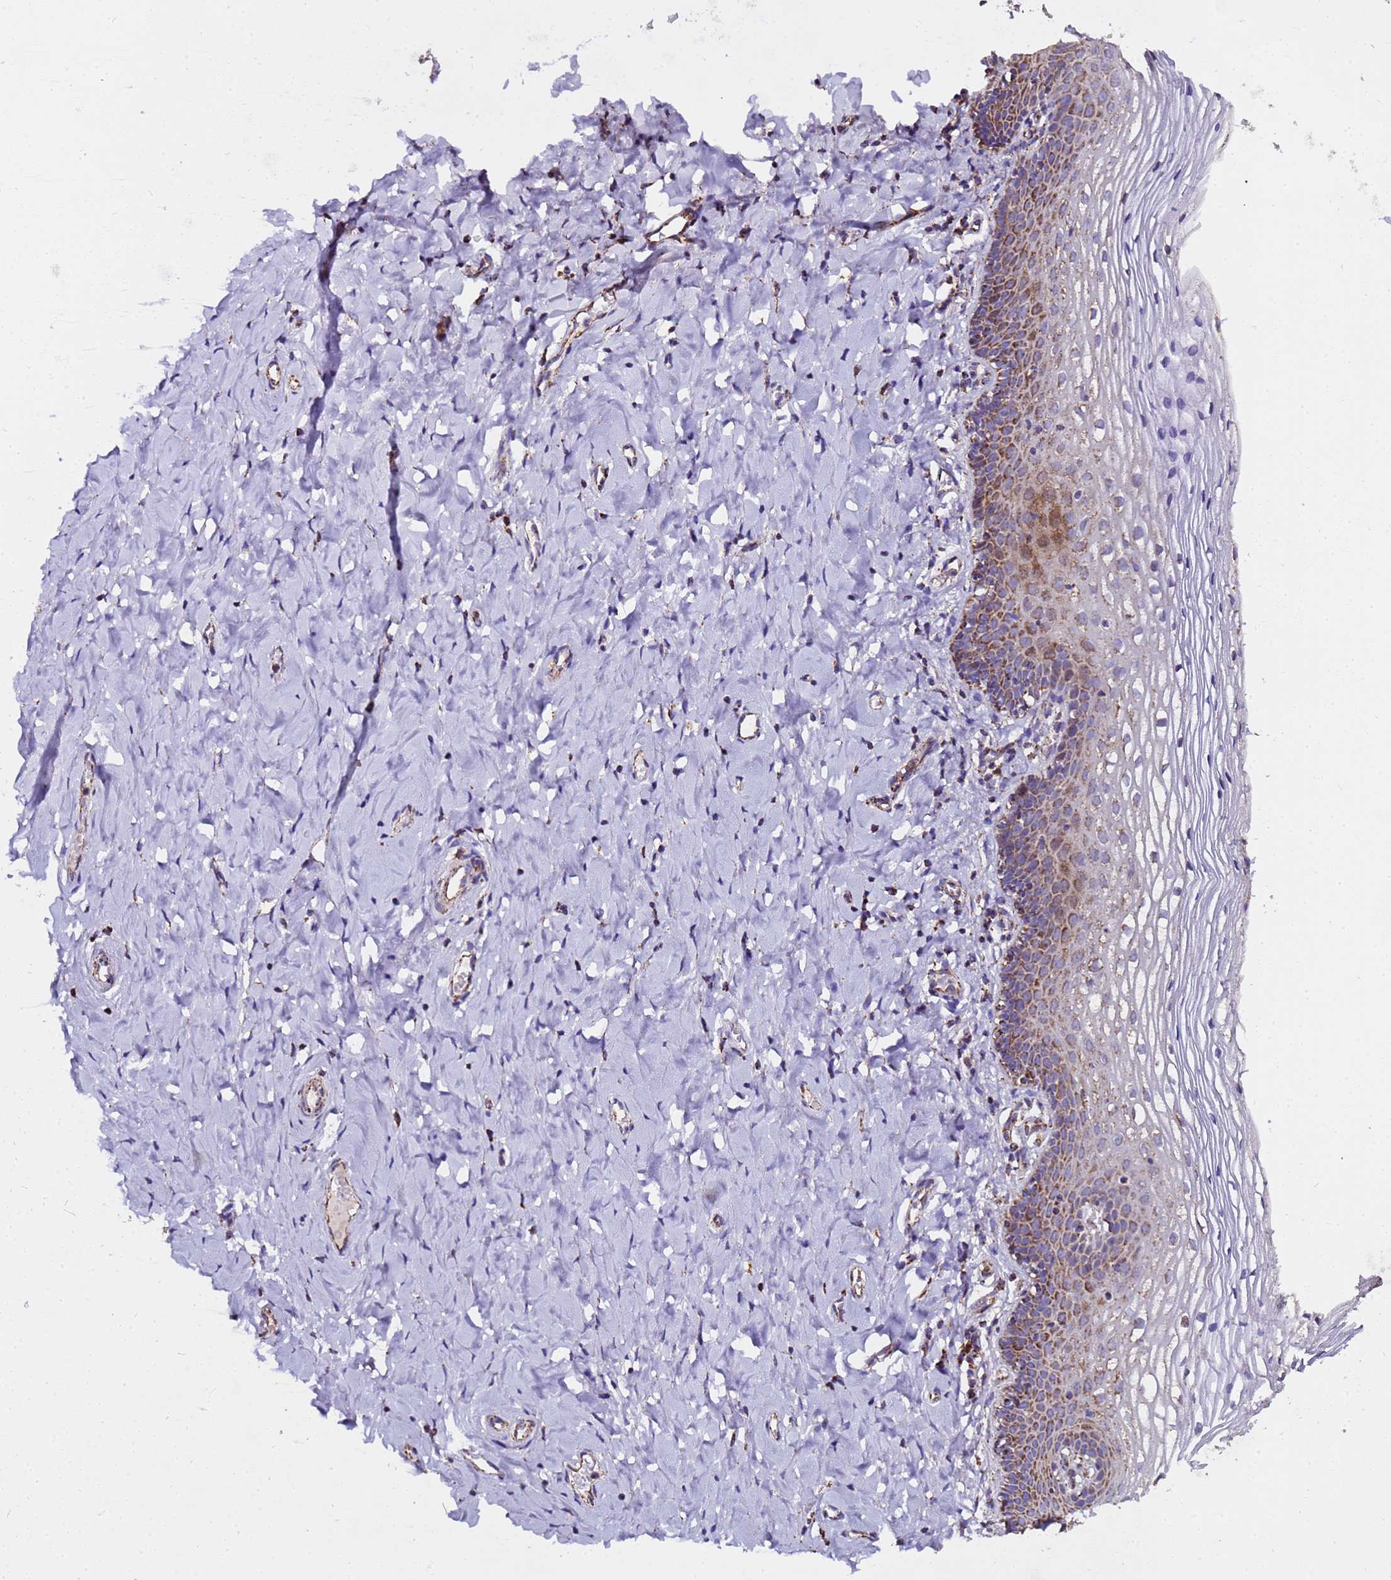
{"staining": {"intensity": "strong", "quantity": "25%-75%", "location": "cytoplasmic/membranous"}, "tissue": "vagina", "cell_type": "Squamous epithelial cells", "image_type": "normal", "snomed": [{"axis": "morphology", "description": "Normal tissue, NOS"}, {"axis": "topography", "description": "Vagina"}], "caption": "Human vagina stained for a protein (brown) reveals strong cytoplasmic/membranous positive expression in about 25%-75% of squamous epithelial cells.", "gene": "MRPS12", "patient": {"sex": "female", "age": 60}}